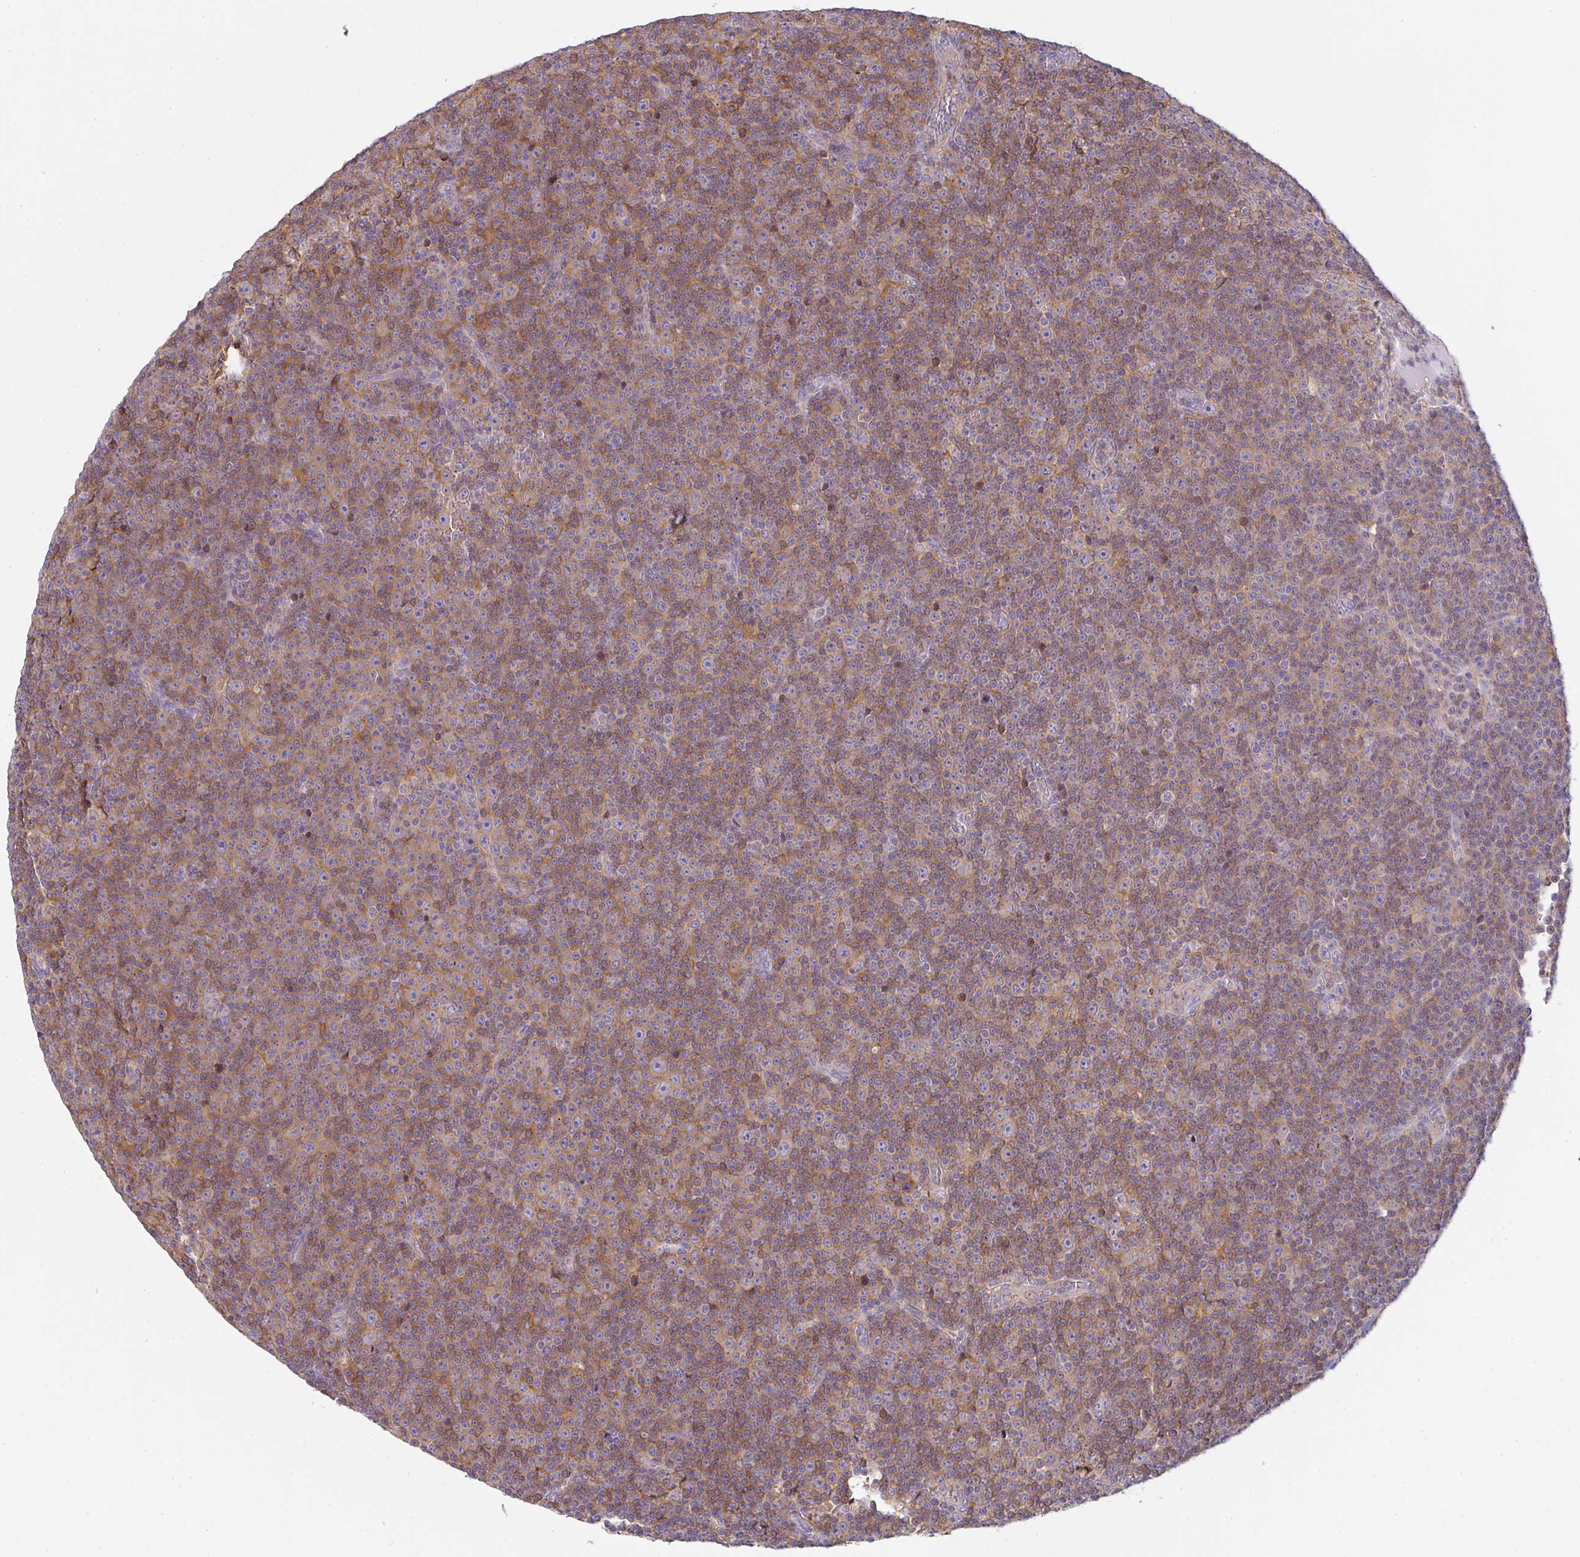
{"staining": {"intensity": "moderate", "quantity": ">75%", "location": "cytoplasmic/membranous"}, "tissue": "lymphoma", "cell_type": "Tumor cells", "image_type": "cancer", "snomed": [{"axis": "morphology", "description": "Malignant lymphoma, non-Hodgkin's type, Low grade"}, {"axis": "topography", "description": "Lymph node"}], "caption": "Low-grade malignant lymphoma, non-Hodgkin's type was stained to show a protein in brown. There is medium levels of moderate cytoplasmic/membranous expression in about >75% of tumor cells. (Brightfield microscopy of DAB IHC at high magnification).", "gene": "SNX5", "patient": {"sex": "female", "age": 67}}